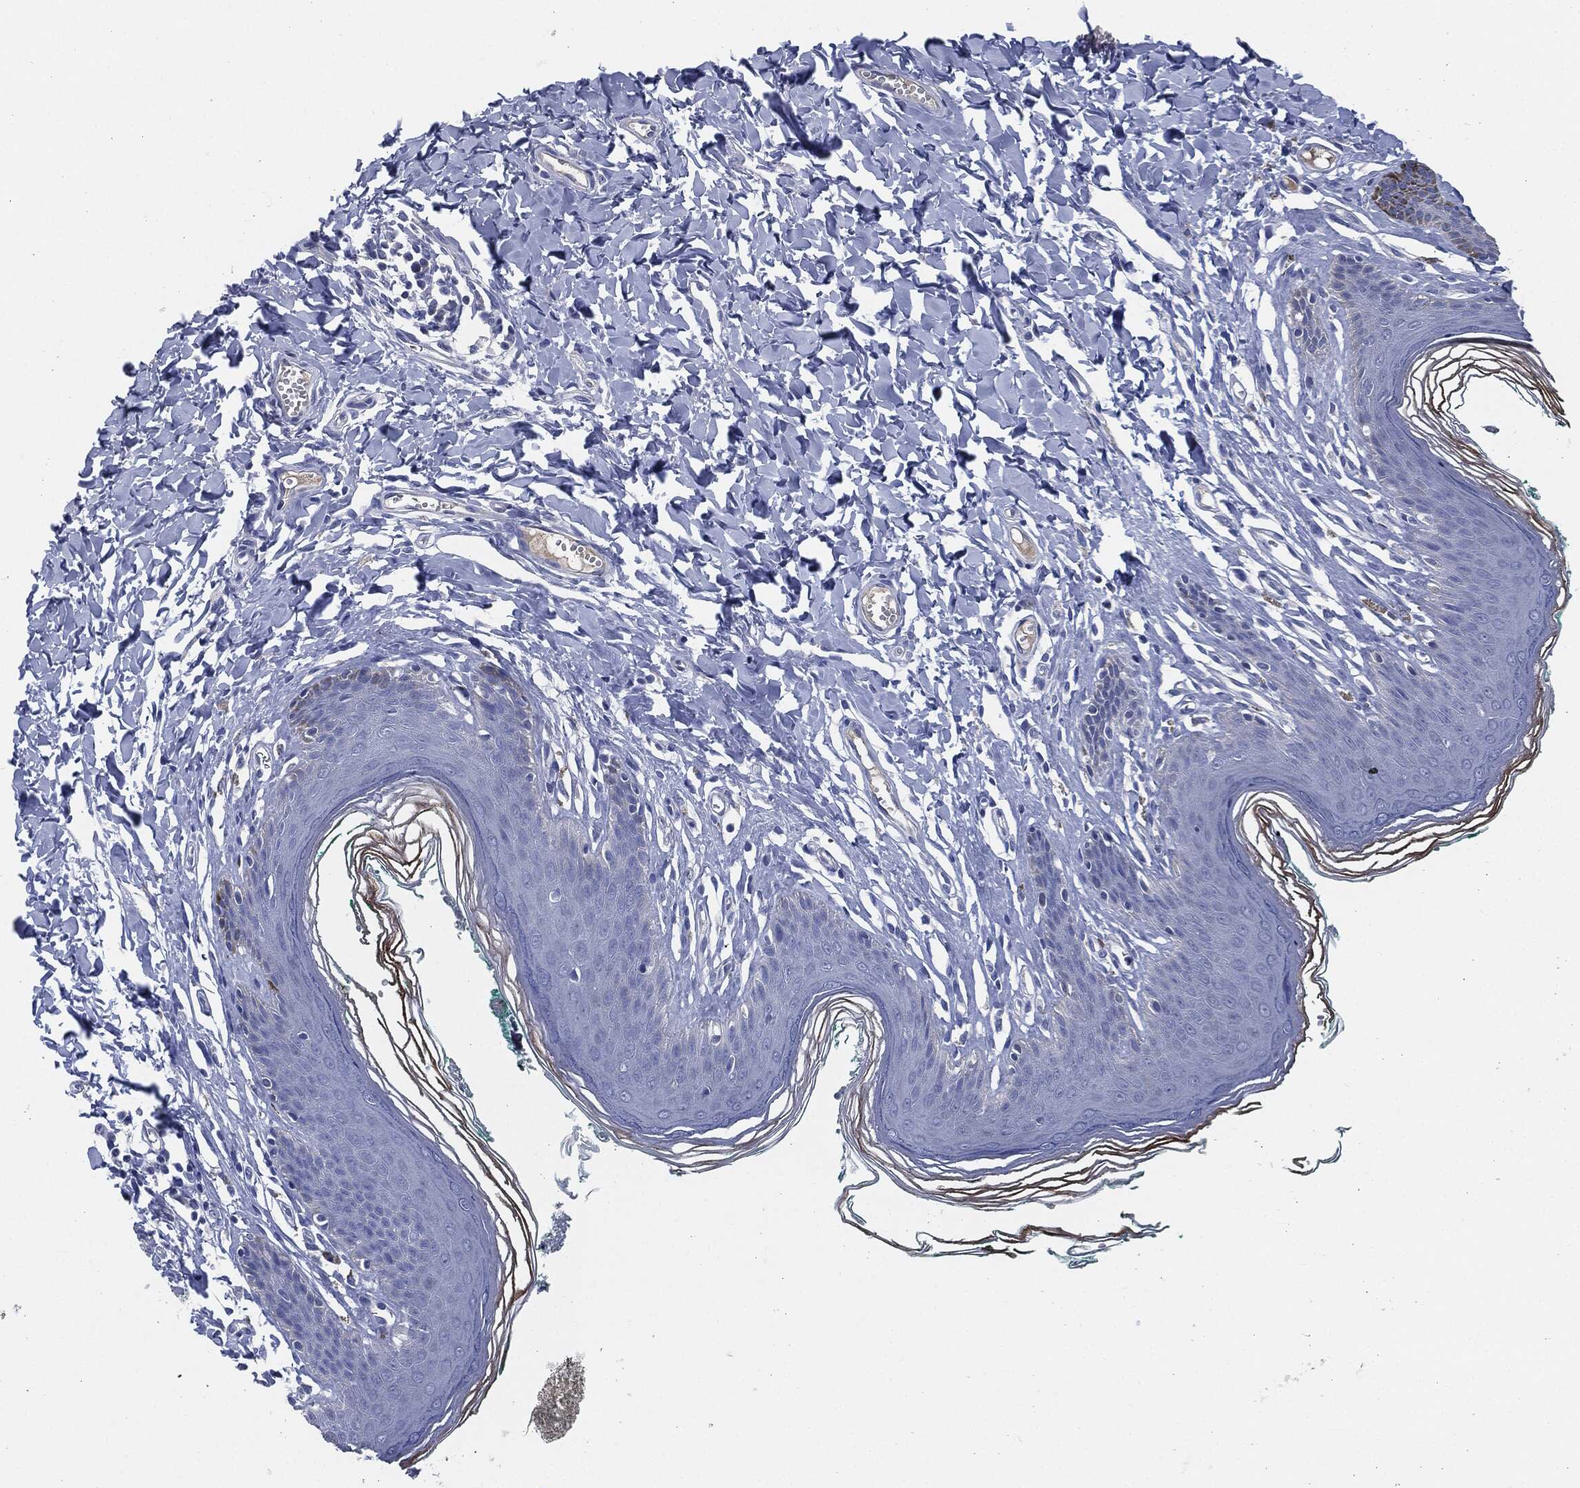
{"staining": {"intensity": "negative", "quantity": "none", "location": "none"}, "tissue": "skin", "cell_type": "Epidermal cells", "image_type": "normal", "snomed": [{"axis": "morphology", "description": "Normal tissue, NOS"}, {"axis": "topography", "description": "Vulva"}], "caption": "Human skin stained for a protein using immunohistochemistry reveals no positivity in epidermal cells.", "gene": "CD27", "patient": {"sex": "female", "age": 66}}